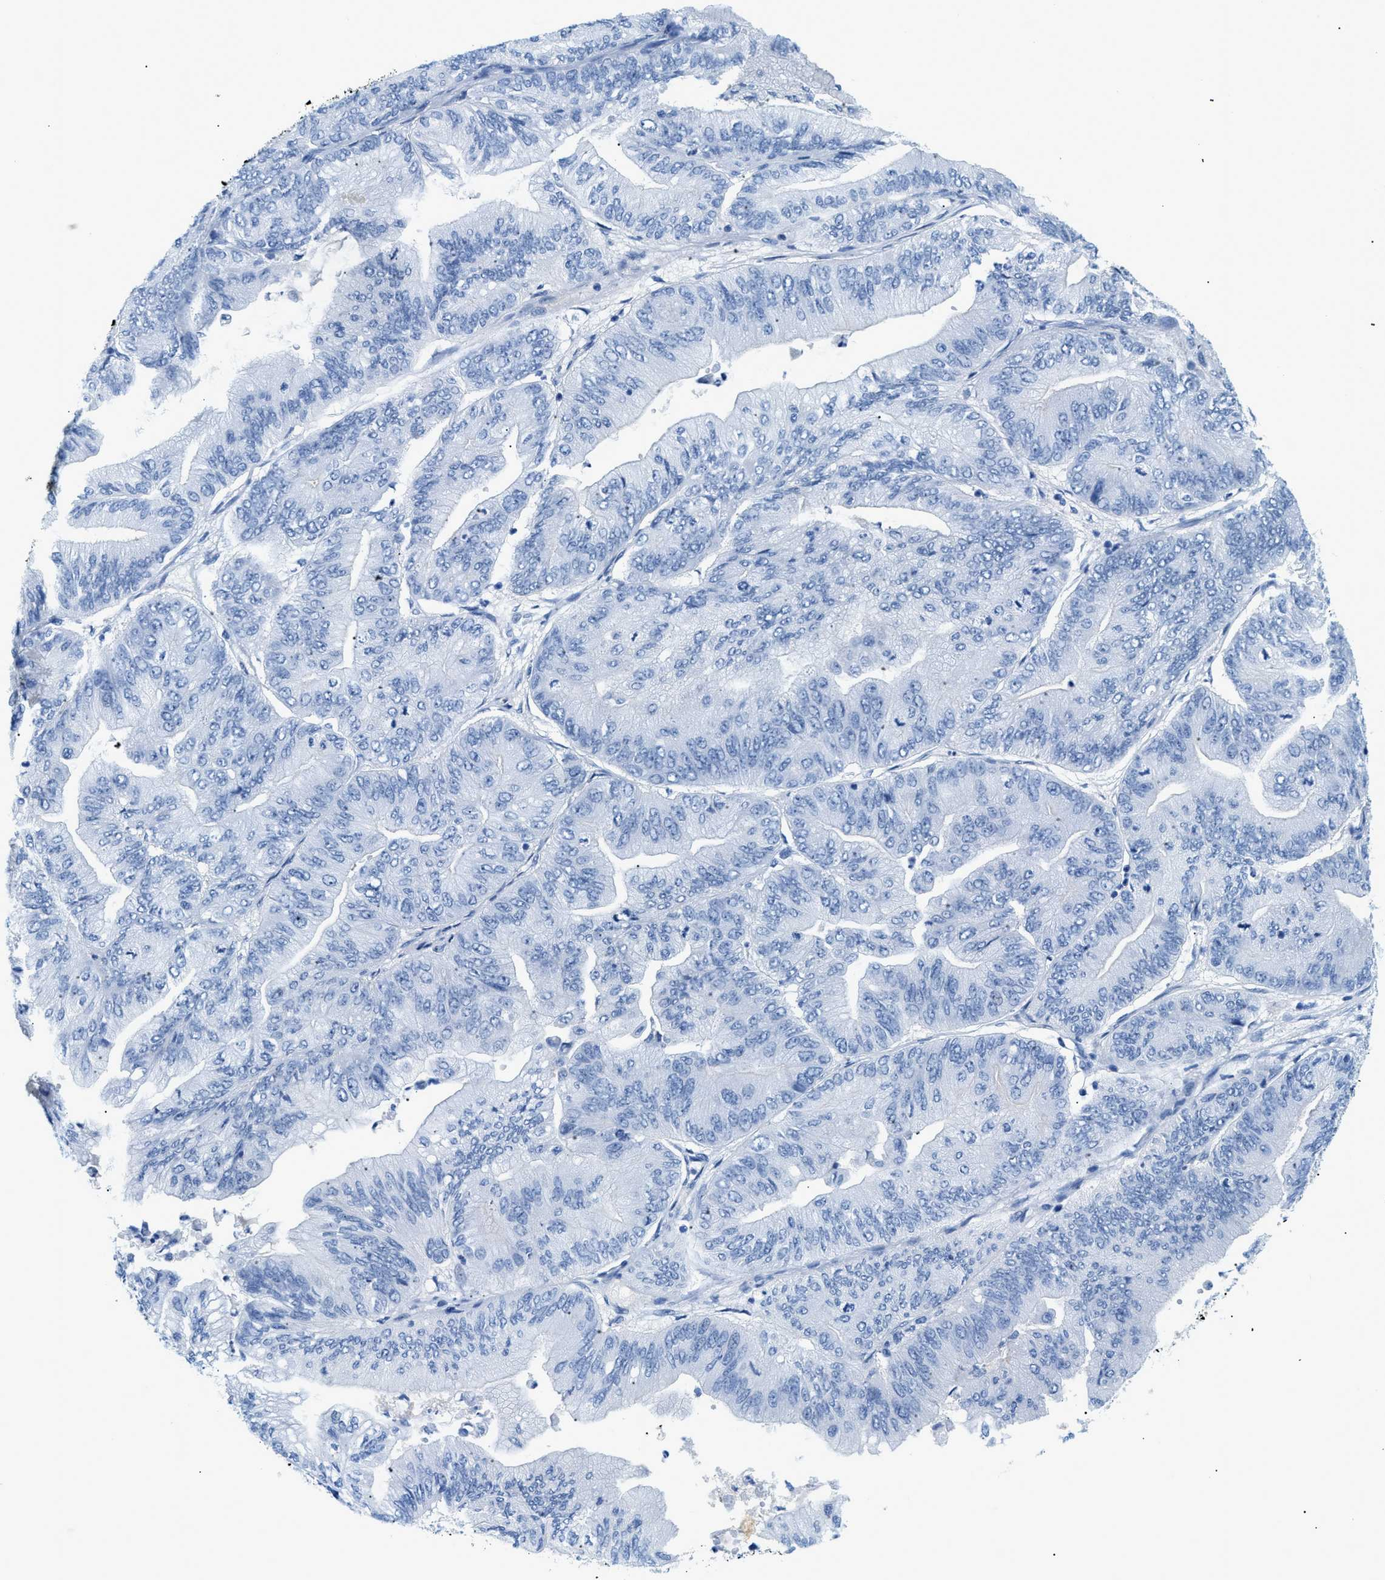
{"staining": {"intensity": "negative", "quantity": "none", "location": "none"}, "tissue": "ovarian cancer", "cell_type": "Tumor cells", "image_type": "cancer", "snomed": [{"axis": "morphology", "description": "Cystadenocarcinoma, mucinous, NOS"}, {"axis": "topography", "description": "Ovary"}], "caption": "The histopathology image displays no significant staining in tumor cells of ovarian mucinous cystadenocarcinoma. (DAB immunohistochemistry (IHC), high magnification).", "gene": "FDCSP", "patient": {"sex": "female", "age": 61}}